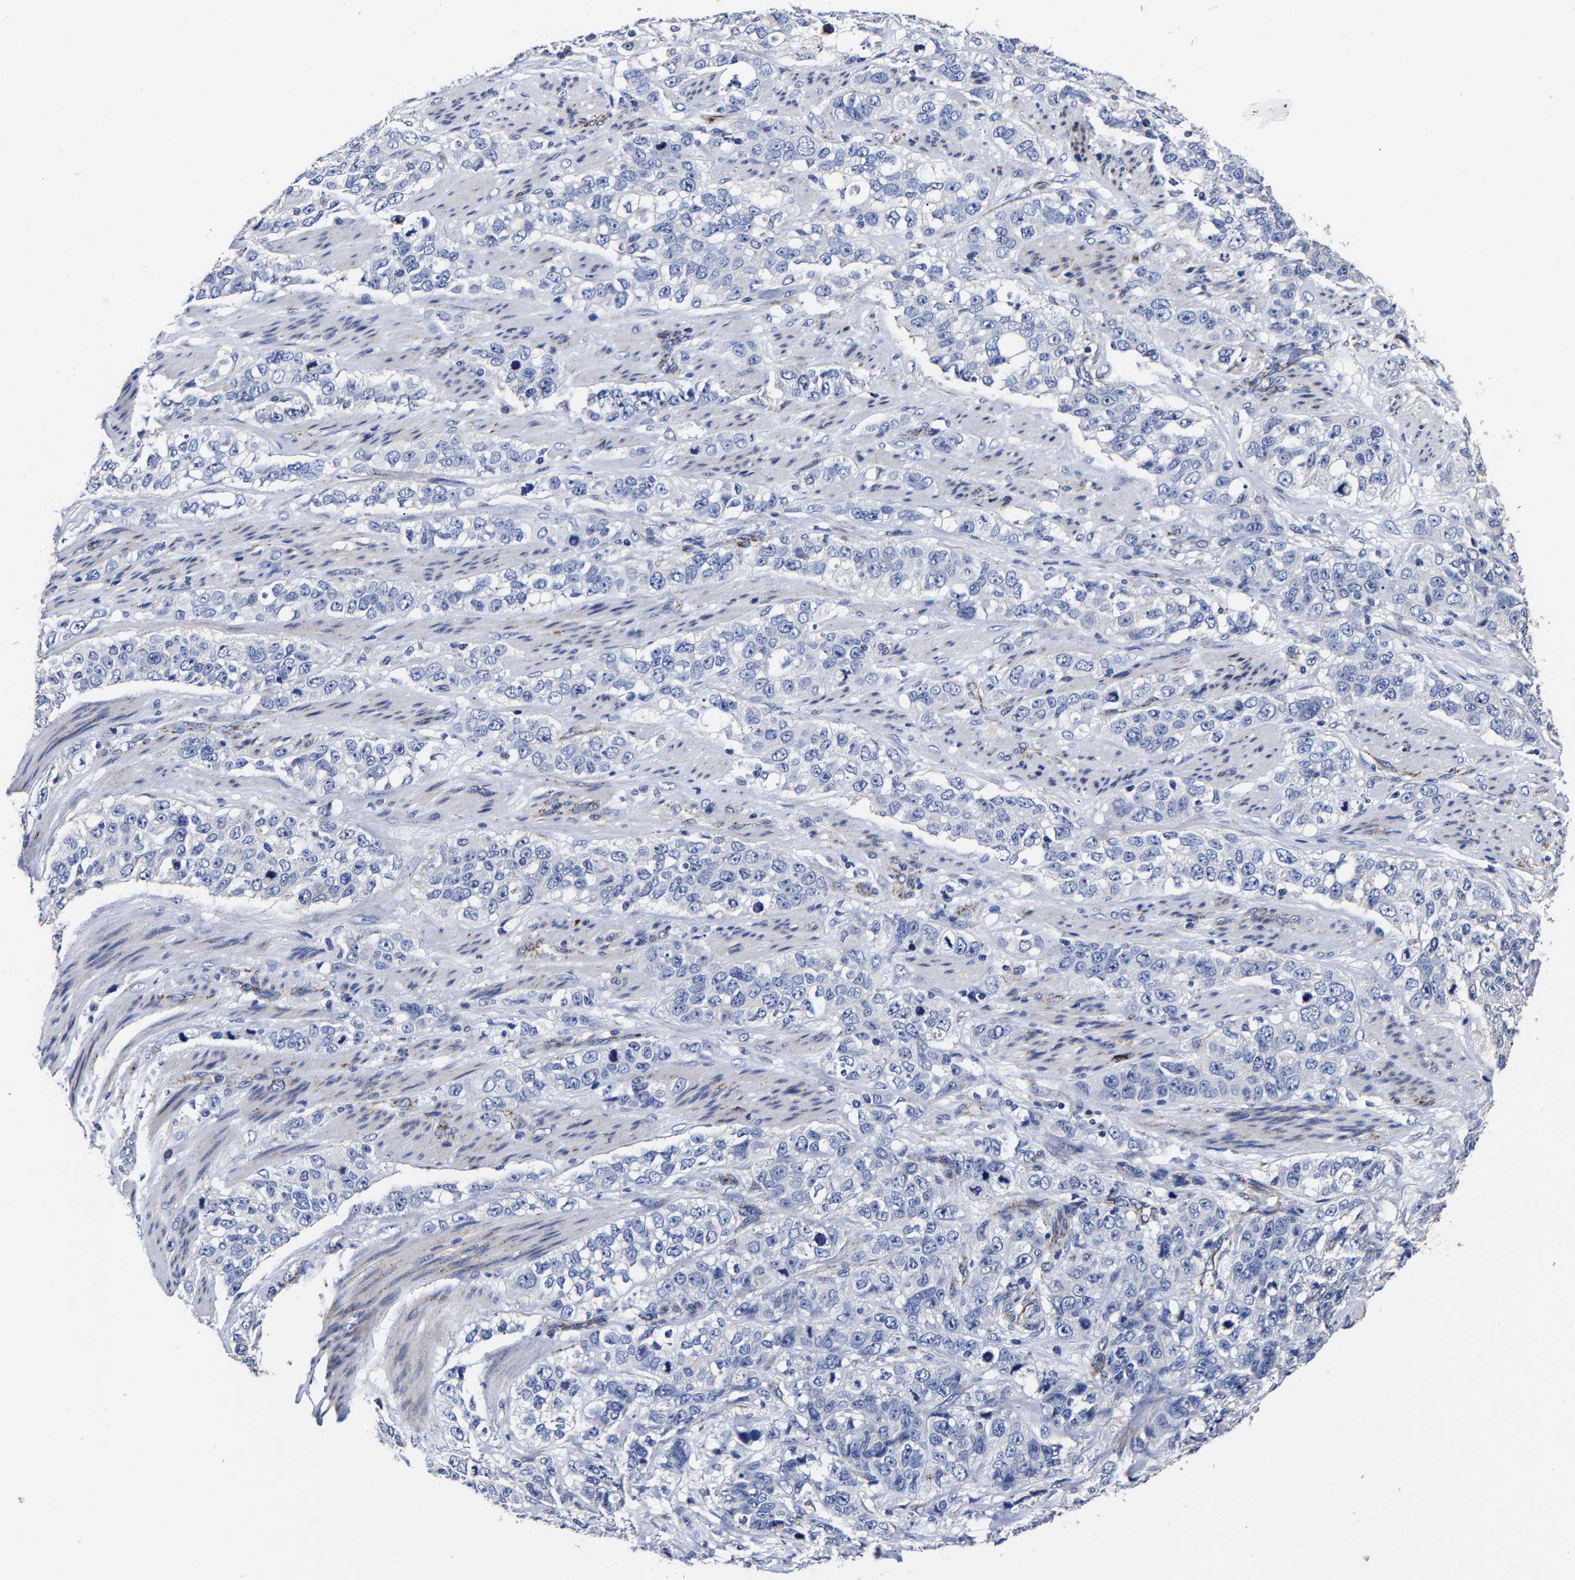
{"staining": {"intensity": "negative", "quantity": "none", "location": "none"}, "tissue": "stomach cancer", "cell_type": "Tumor cells", "image_type": "cancer", "snomed": [{"axis": "morphology", "description": "Adenocarcinoma, NOS"}, {"axis": "topography", "description": "Stomach"}], "caption": "This is a histopathology image of IHC staining of stomach cancer, which shows no staining in tumor cells.", "gene": "AASS", "patient": {"sex": "male", "age": 48}}